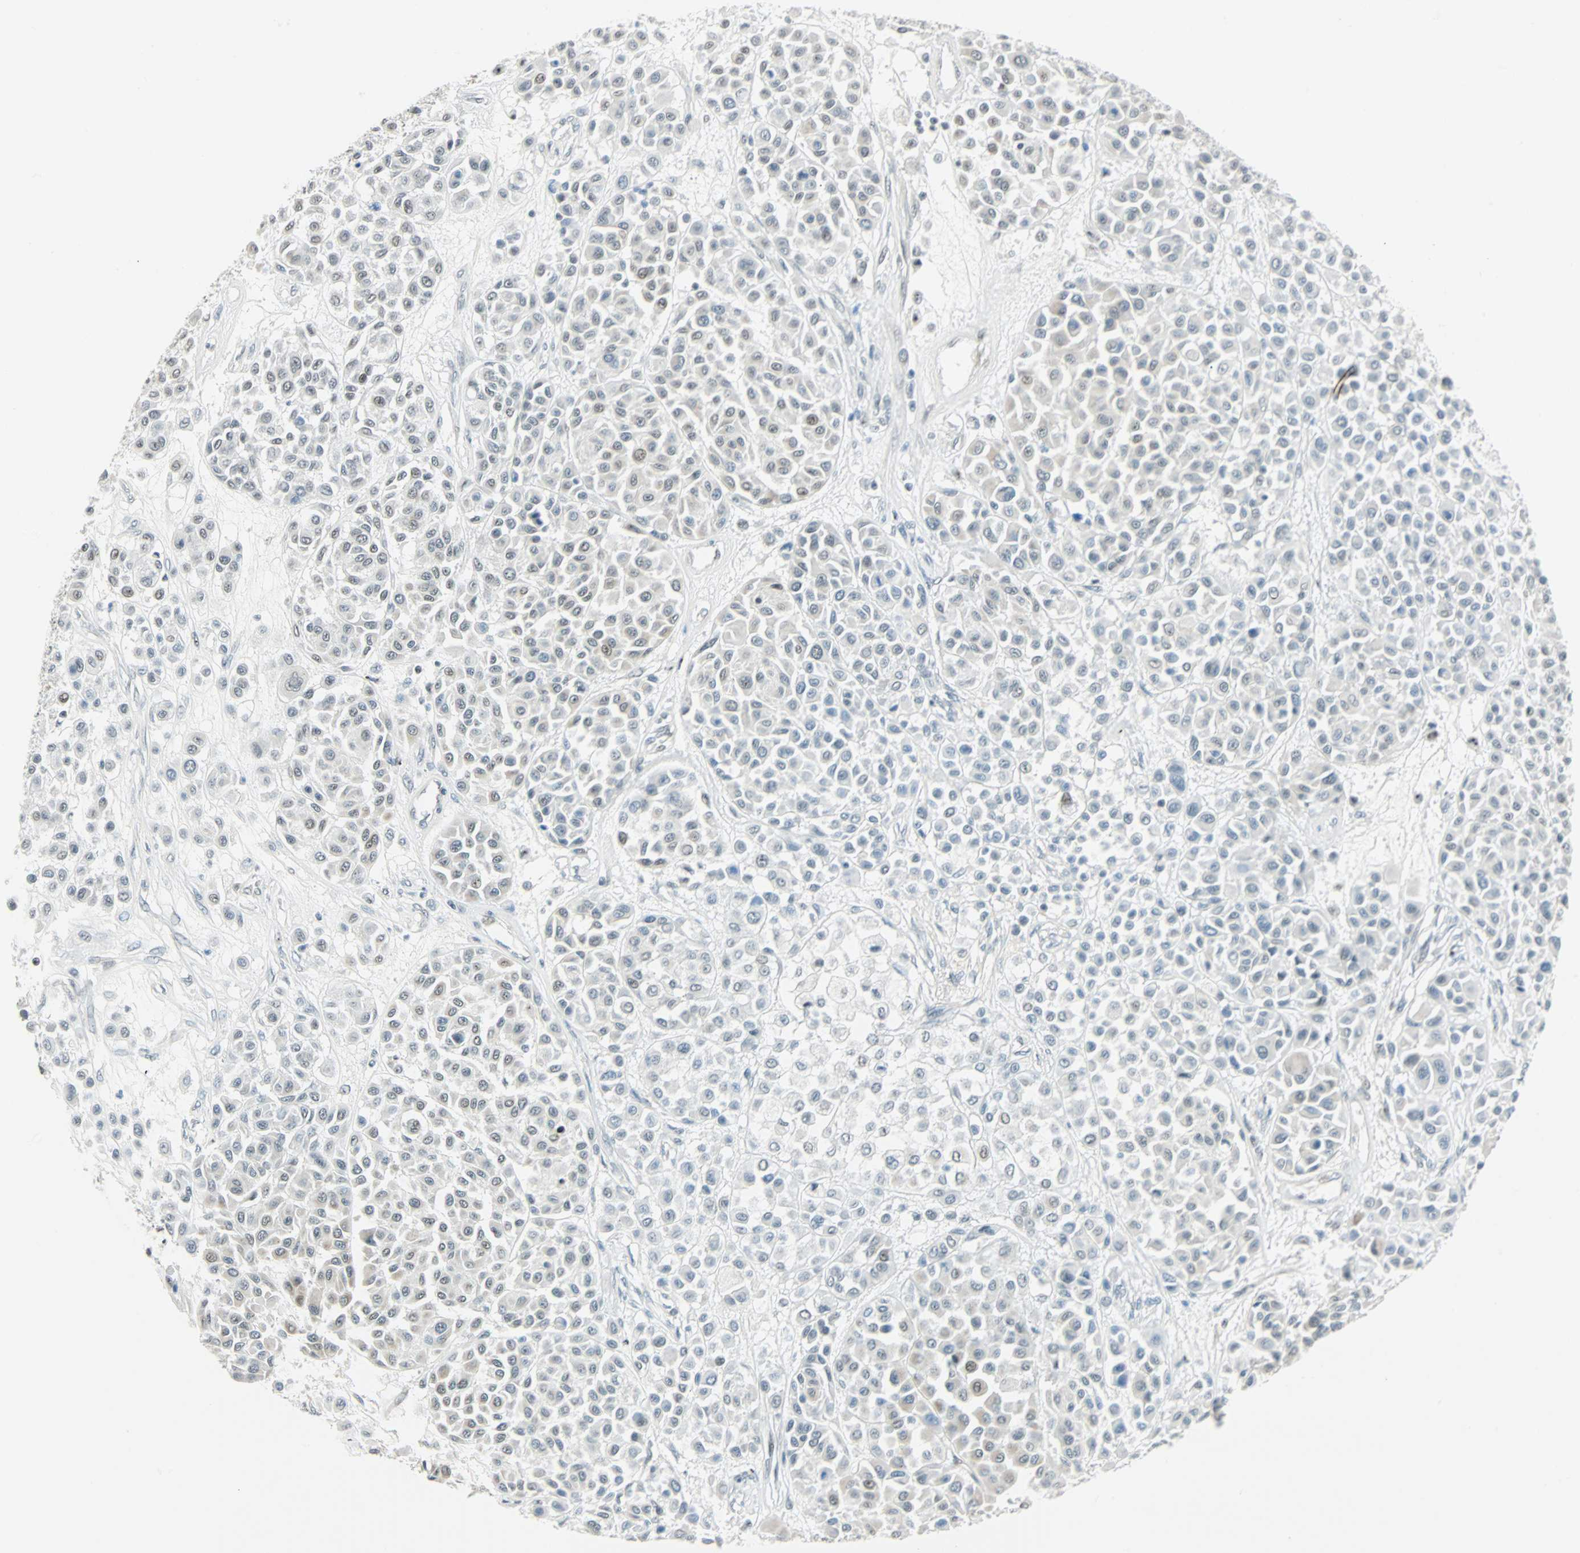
{"staining": {"intensity": "weak", "quantity": "<25%", "location": "cytoplasmic/membranous"}, "tissue": "melanoma", "cell_type": "Tumor cells", "image_type": "cancer", "snomed": [{"axis": "morphology", "description": "Malignant melanoma, Metastatic site"}, {"axis": "topography", "description": "Soft tissue"}], "caption": "A photomicrograph of human melanoma is negative for staining in tumor cells. (Immunohistochemistry (ihc), brightfield microscopy, high magnification).", "gene": "NELFE", "patient": {"sex": "male", "age": 41}}